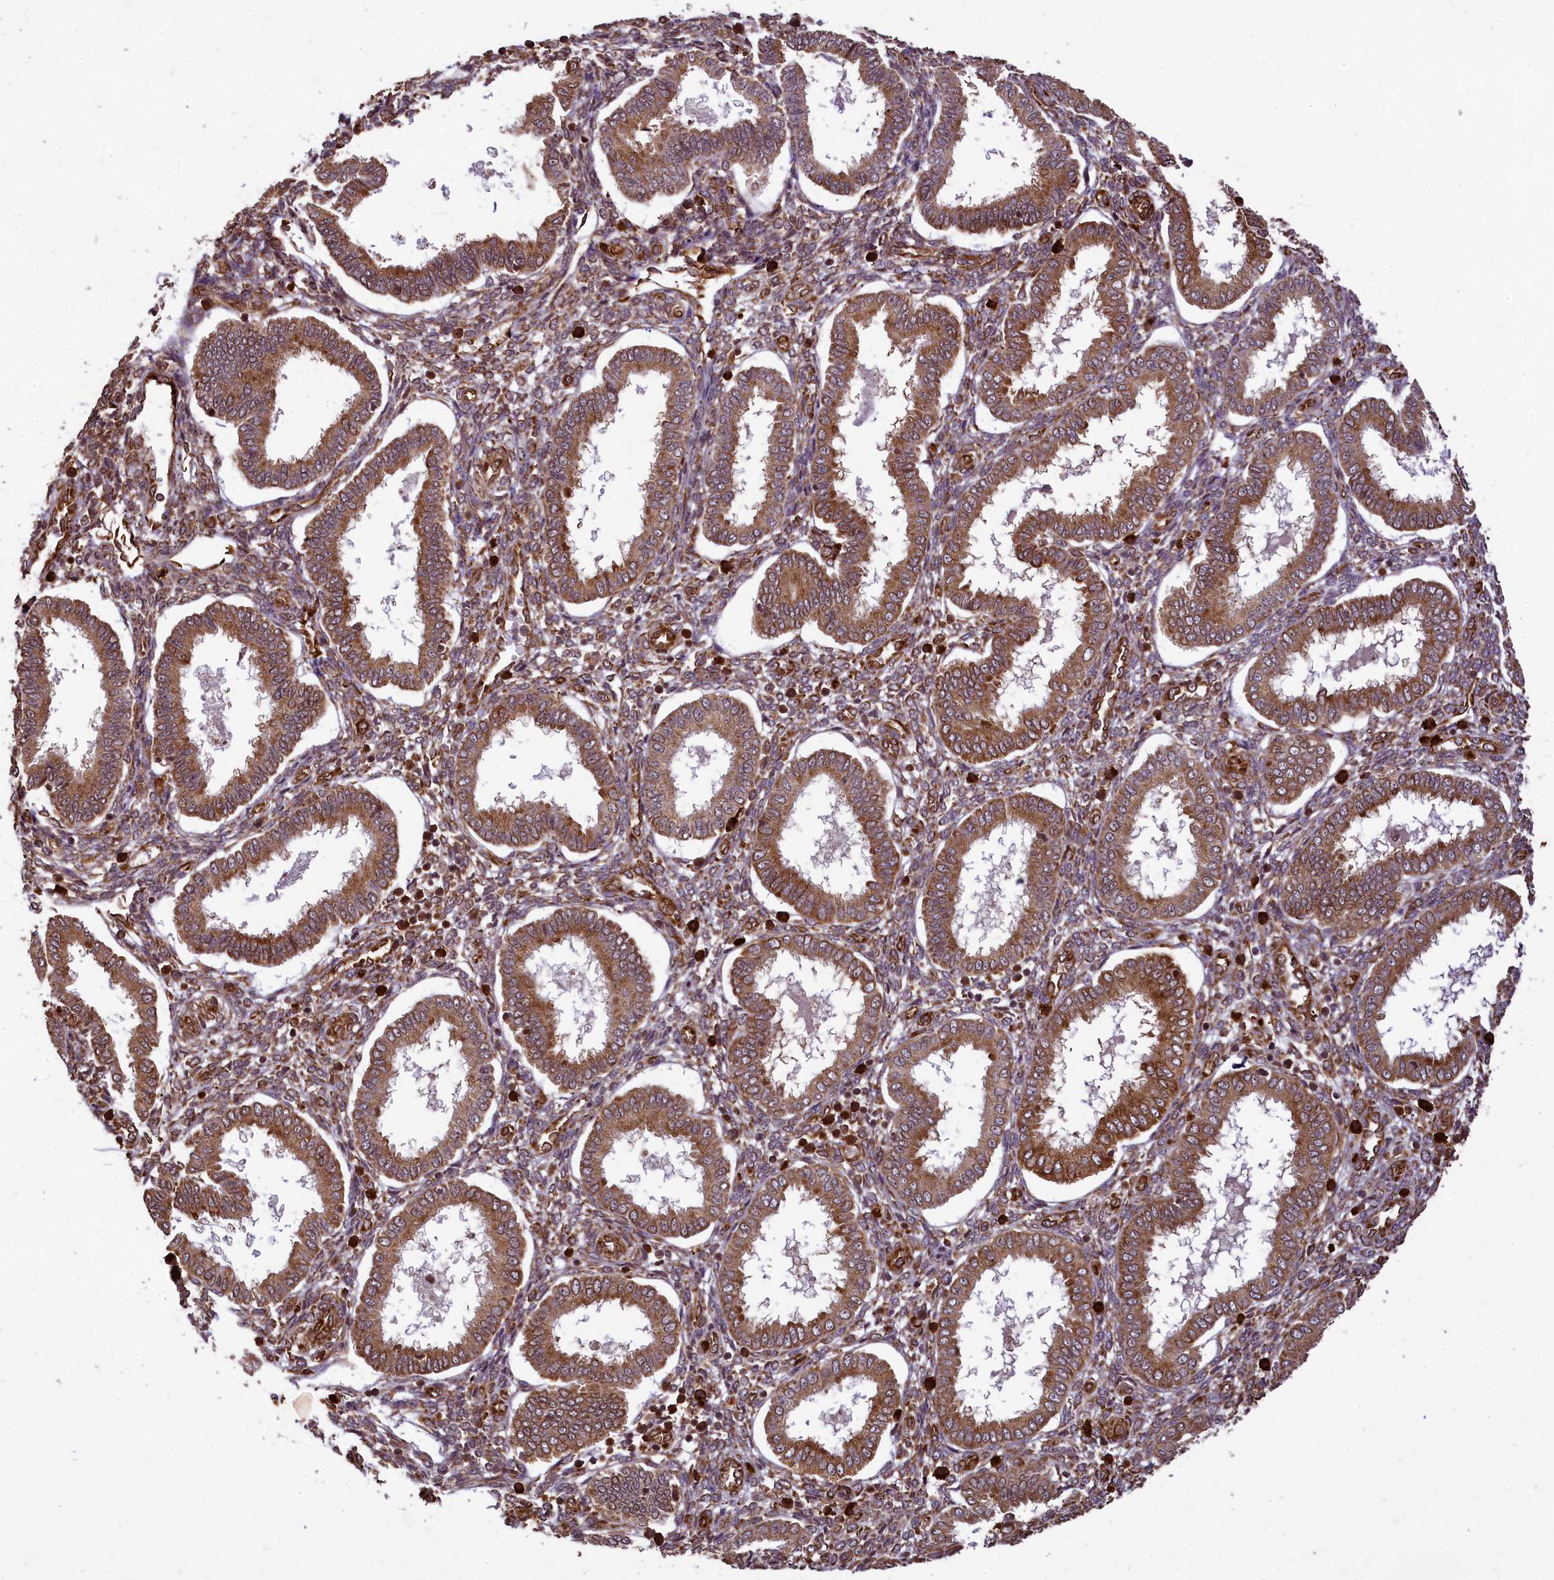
{"staining": {"intensity": "moderate", "quantity": ">75%", "location": "cytoplasmic/membranous"}, "tissue": "endometrium", "cell_type": "Cells in endometrial stroma", "image_type": "normal", "snomed": [{"axis": "morphology", "description": "Normal tissue, NOS"}, {"axis": "topography", "description": "Endometrium"}], "caption": "A brown stain labels moderate cytoplasmic/membranous staining of a protein in cells in endometrial stroma of normal human endometrium. (Stains: DAB (3,3'-diaminobenzidine) in brown, nuclei in blue, Microscopy: brightfield microscopy at high magnification).", "gene": "LARP4", "patient": {"sex": "female", "age": 24}}